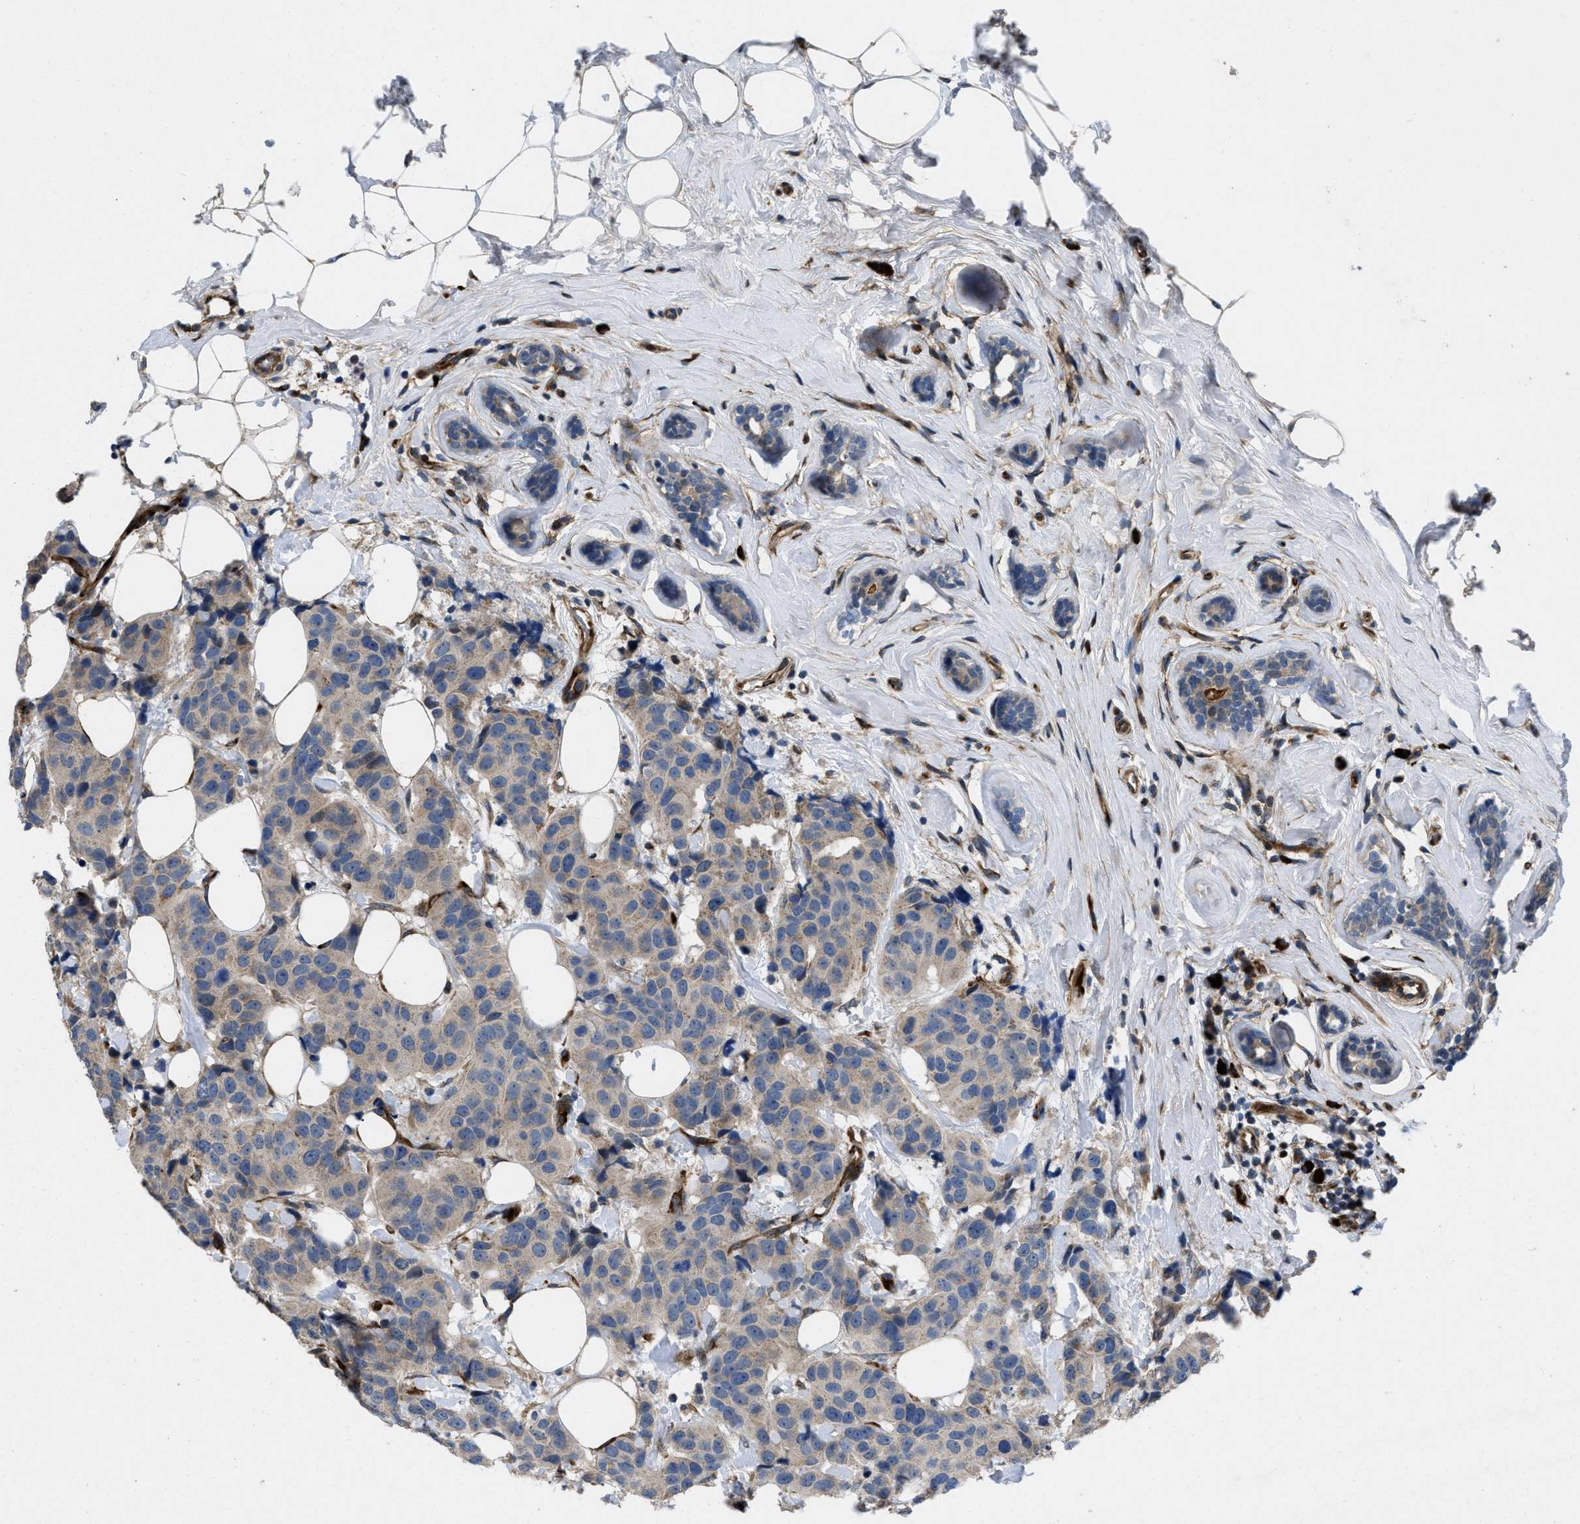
{"staining": {"intensity": "weak", "quantity": ">75%", "location": "cytoplasmic/membranous"}, "tissue": "breast cancer", "cell_type": "Tumor cells", "image_type": "cancer", "snomed": [{"axis": "morphology", "description": "Normal tissue, NOS"}, {"axis": "morphology", "description": "Duct carcinoma"}, {"axis": "topography", "description": "Breast"}], "caption": "Protein expression by IHC exhibits weak cytoplasmic/membranous expression in approximately >75% of tumor cells in intraductal carcinoma (breast).", "gene": "HSPA12B", "patient": {"sex": "female", "age": 39}}